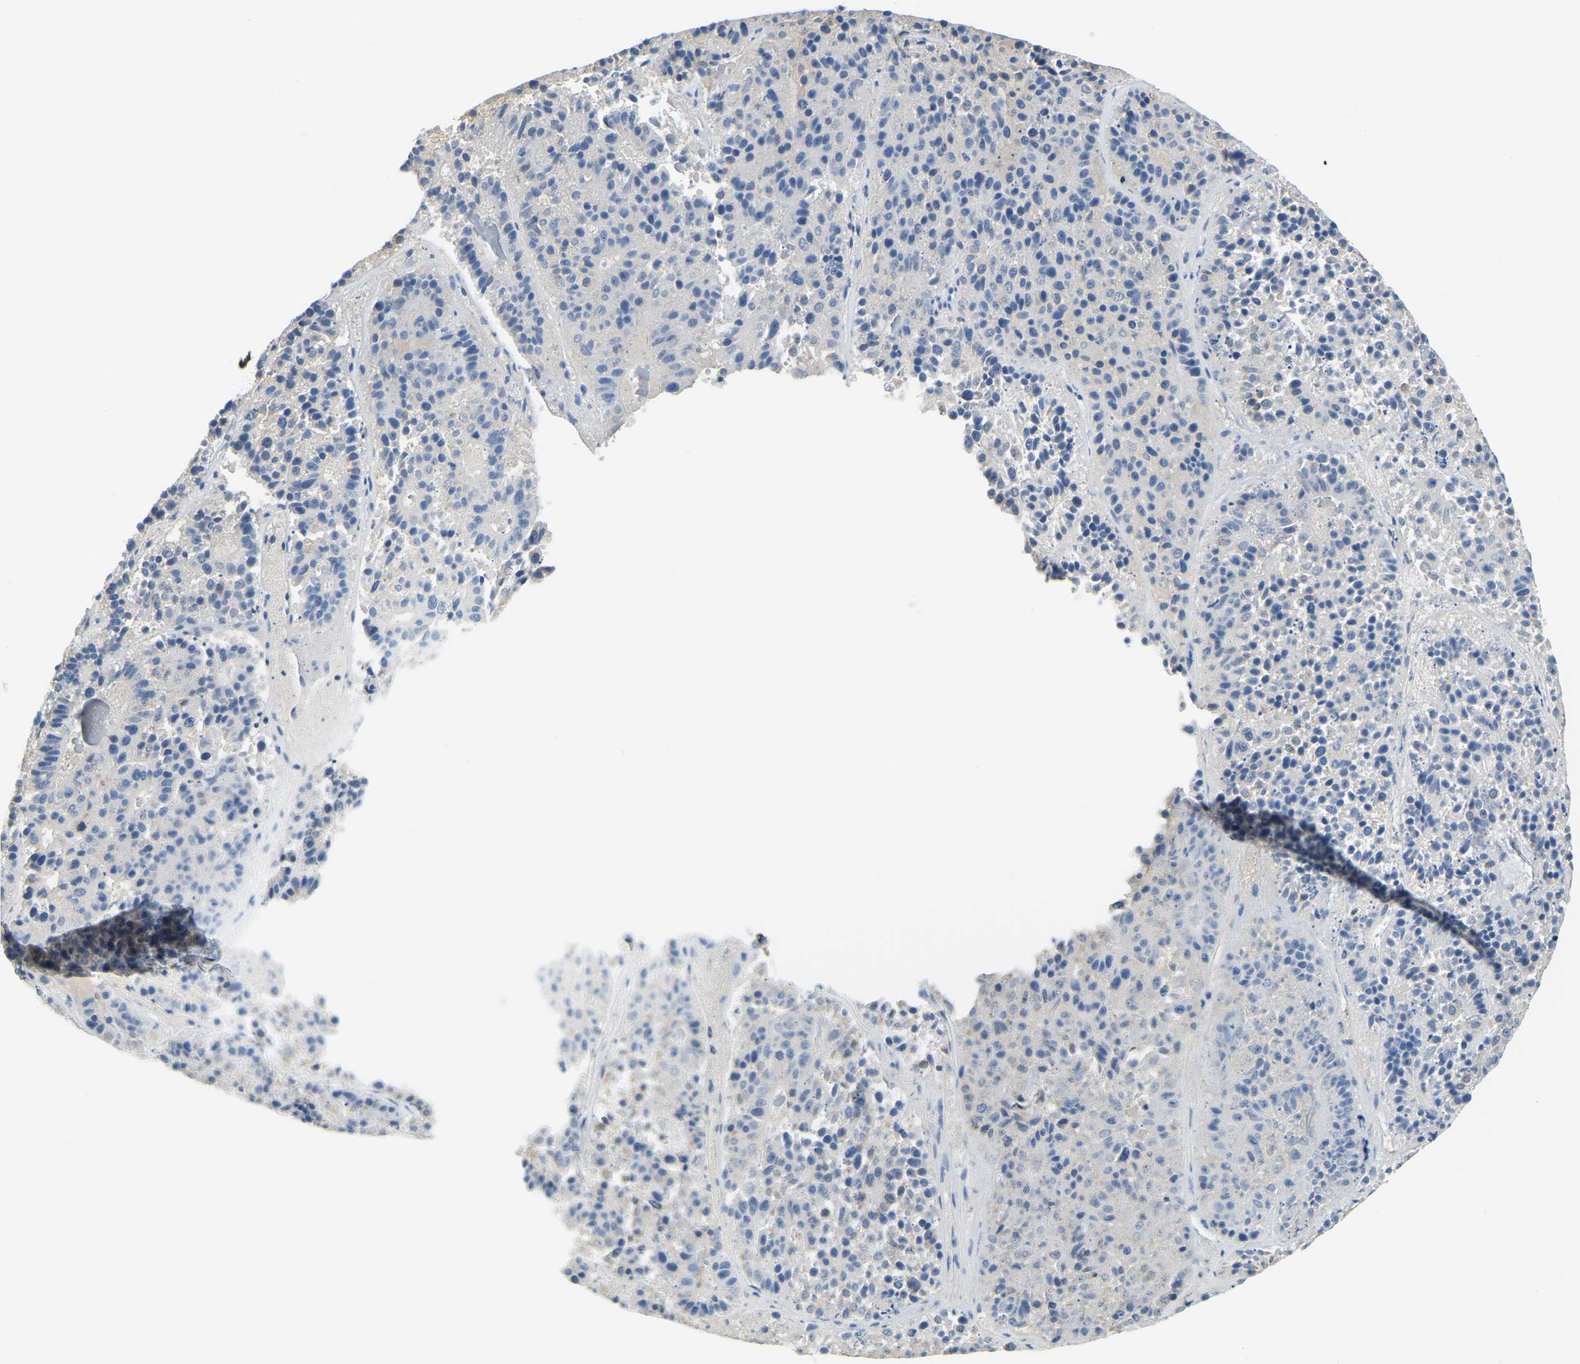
{"staining": {"intensity": "moderate", "quantity": "<25%", "location": "cytoplasmic/membranous"}, "tissue": "pancreatic cancer", "cell_type": "Tumor cells", "image_type": "cancer", "snomed": [{"axis": "morphology", "description": "Adenocarcinoma, NOS"}, {"axis": "topography", "description": "Pancreas"}], "caption": "Pancreatic adenocarcinoma was stained to show a protein in brown. There is low levels of moderate cytoplasmic/membranous positivity in about <25% of tumor cells. The staining was performed using DAB, with brown indicating positive protein expression. Nuclei are stained blue with hematoxylin.", "gene": "AHNAK", "patient": {"sex": "male", "age": 50}}